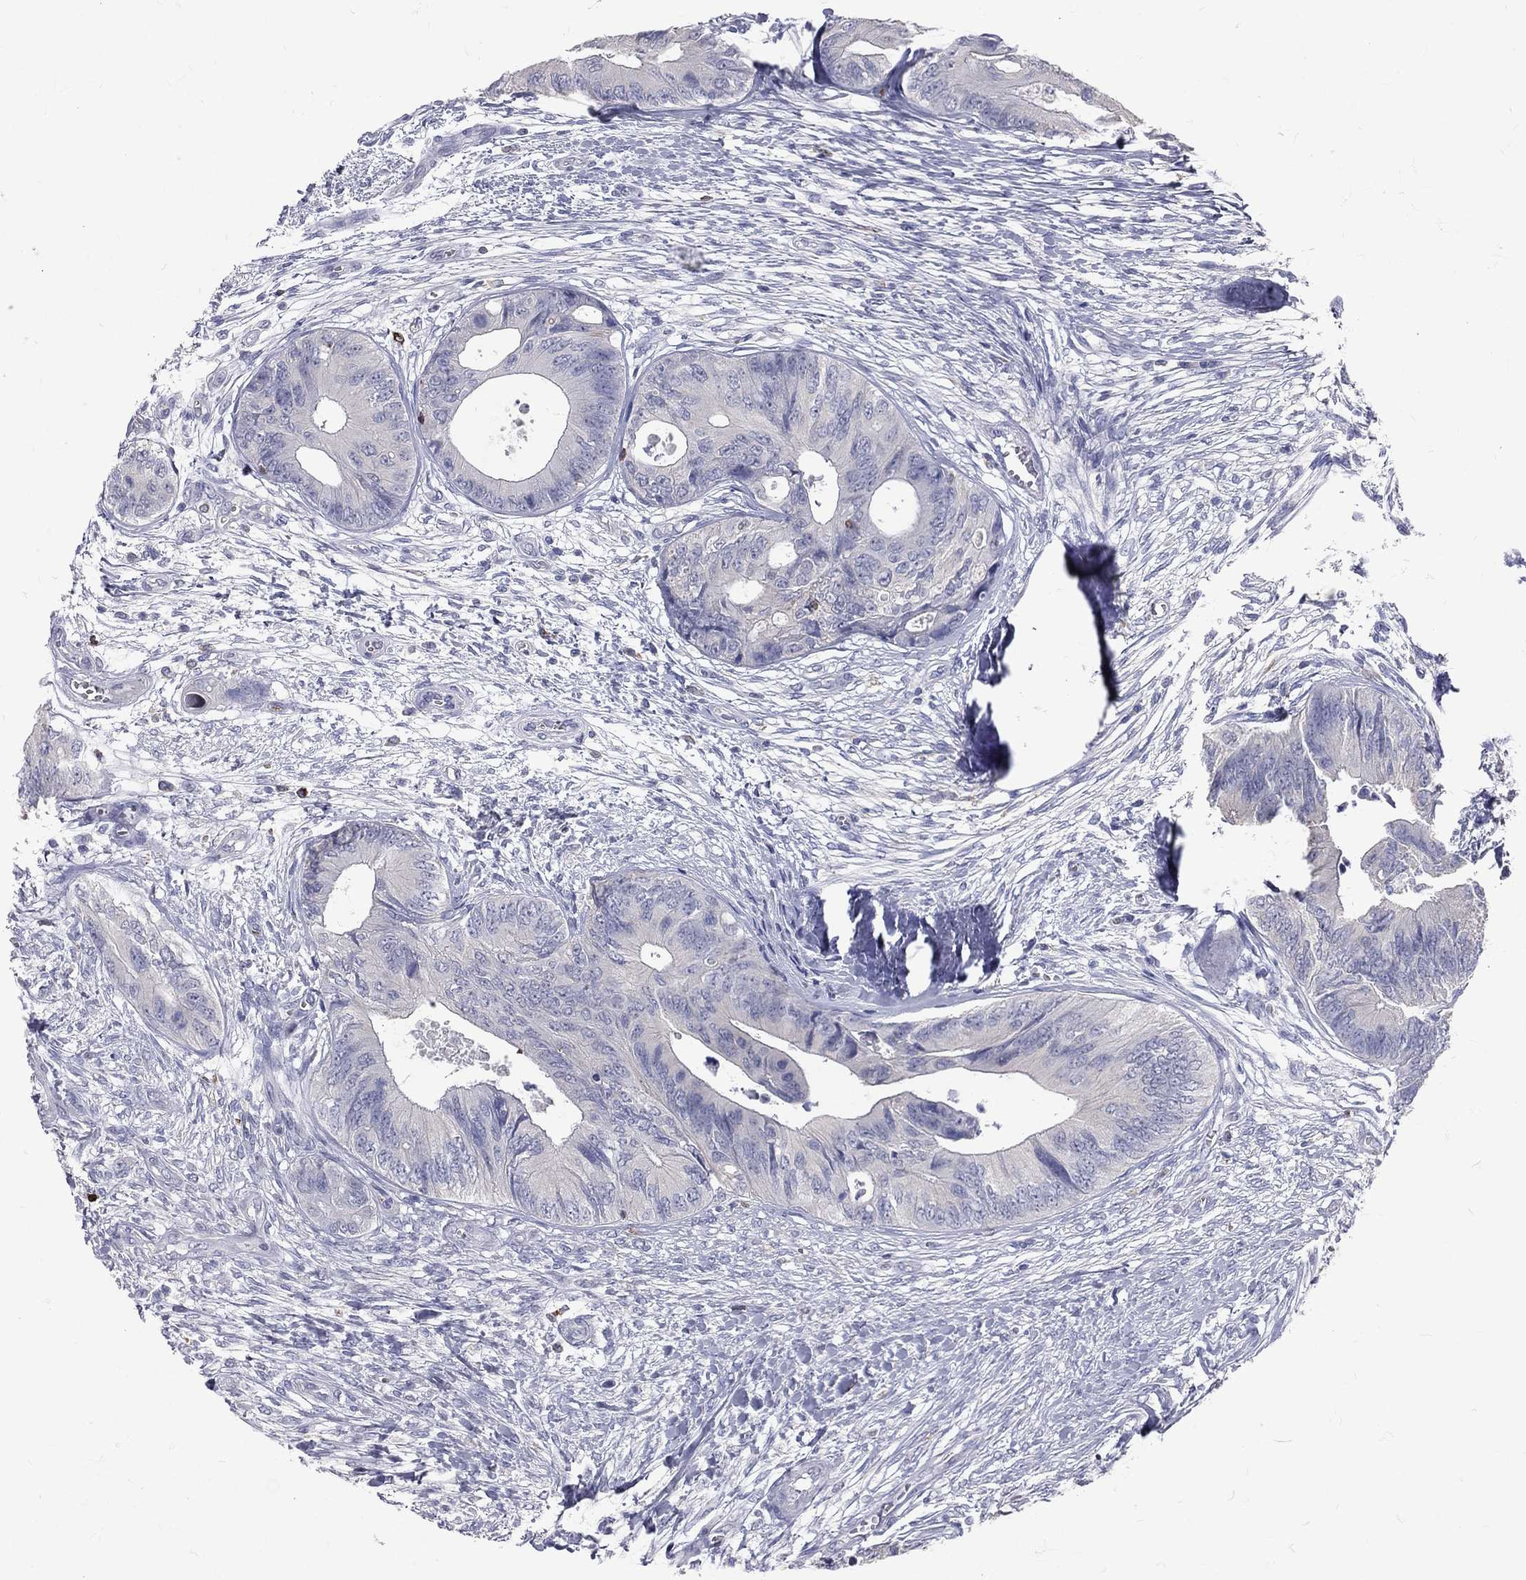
{"staining": {"intensity": "negative", "quantity": "none", "location": "none"}, "tissue": "colorectal cancer", "cell_type": "Tumor cells", "image_type": "cancer", "snomed": [{"axis": "morphology", "description": "Normal tissue, NOS"}, {"axis": "morphology", "description": "Adenocarcinoma, NOS"}, {"axis": "topography", "description": "Colon"}], "caption": "Image shows no significant protein staining in tumor cells of colorectal cancer. (DAB (3,3'-diaminobenzidine) immunohistochemistry visualized using brightfield microscopy, high magnification).", "gene": "CTSW", "patient": {"sex": "male", "age": 65}}